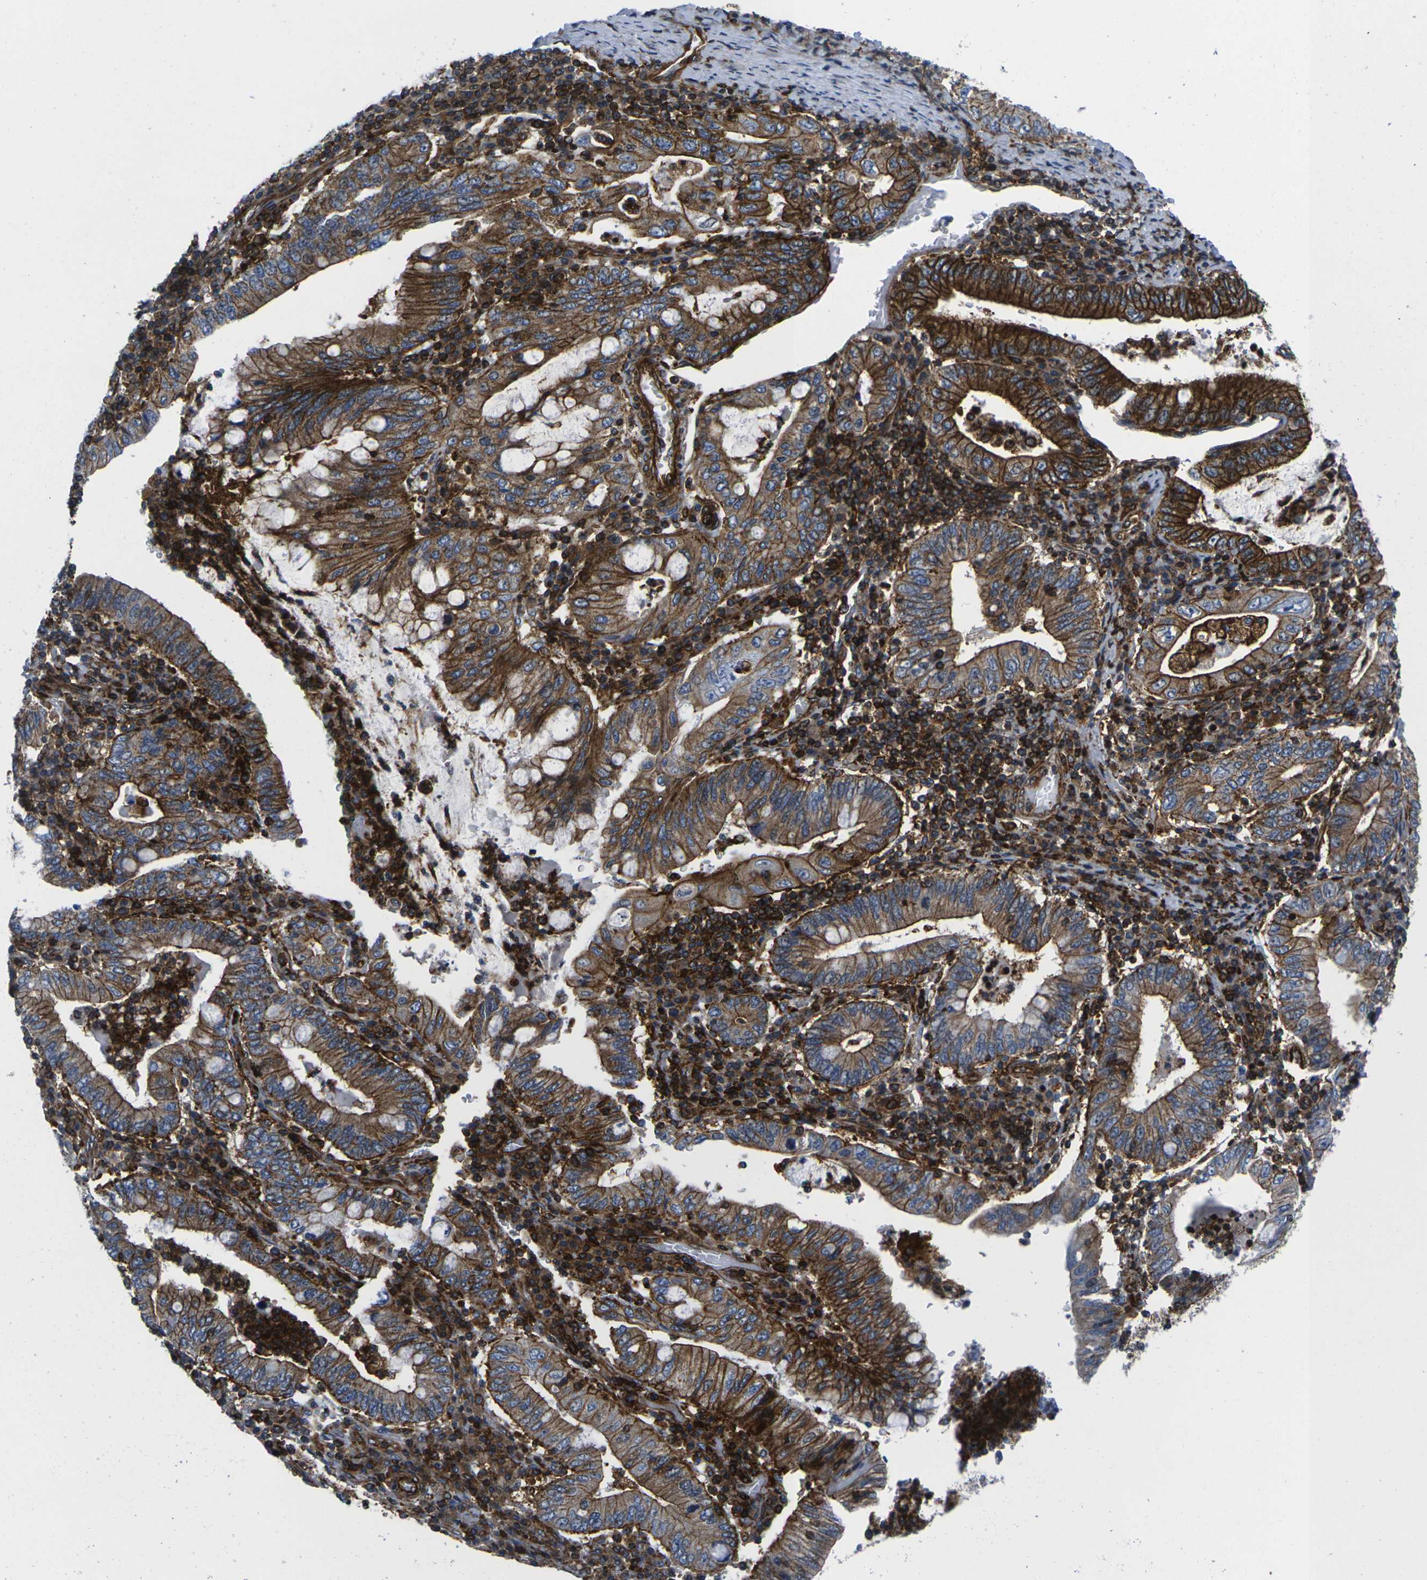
{"staining": {"intensity": "strong", "quantity": ">75%", "location": "cytoplasmic/membranous"}, "tissue": "stomach cancer", "cell_type": "Tumor cells", "image_type": "cancer", "snomed": [{"axis": "morphology", "description": "Normal tissue, NOS"}, {"axis": "morphology", "description": "Adenocarcinoma, NOS"}, {"axis": "topography", "description": "Esophagus"}, {"axis": "topography", "description": "Stomach, upper"}, {"axis": "topography", "description": "Peripheral nerve tissue"}], "caption": "Protein staining of stomach adenocarcinoma tissue reveals strong cytoplasmic/membranous expression in approximately >75% of tumor cells. (Stains: DAB (3,3'-diaminobenzidine) in brown, nuclei in blue, Microscopy: brightfield microscopy at high magnification).", "gene": "IQGAP1", "patient": {"sex": "male", "age": 62}}